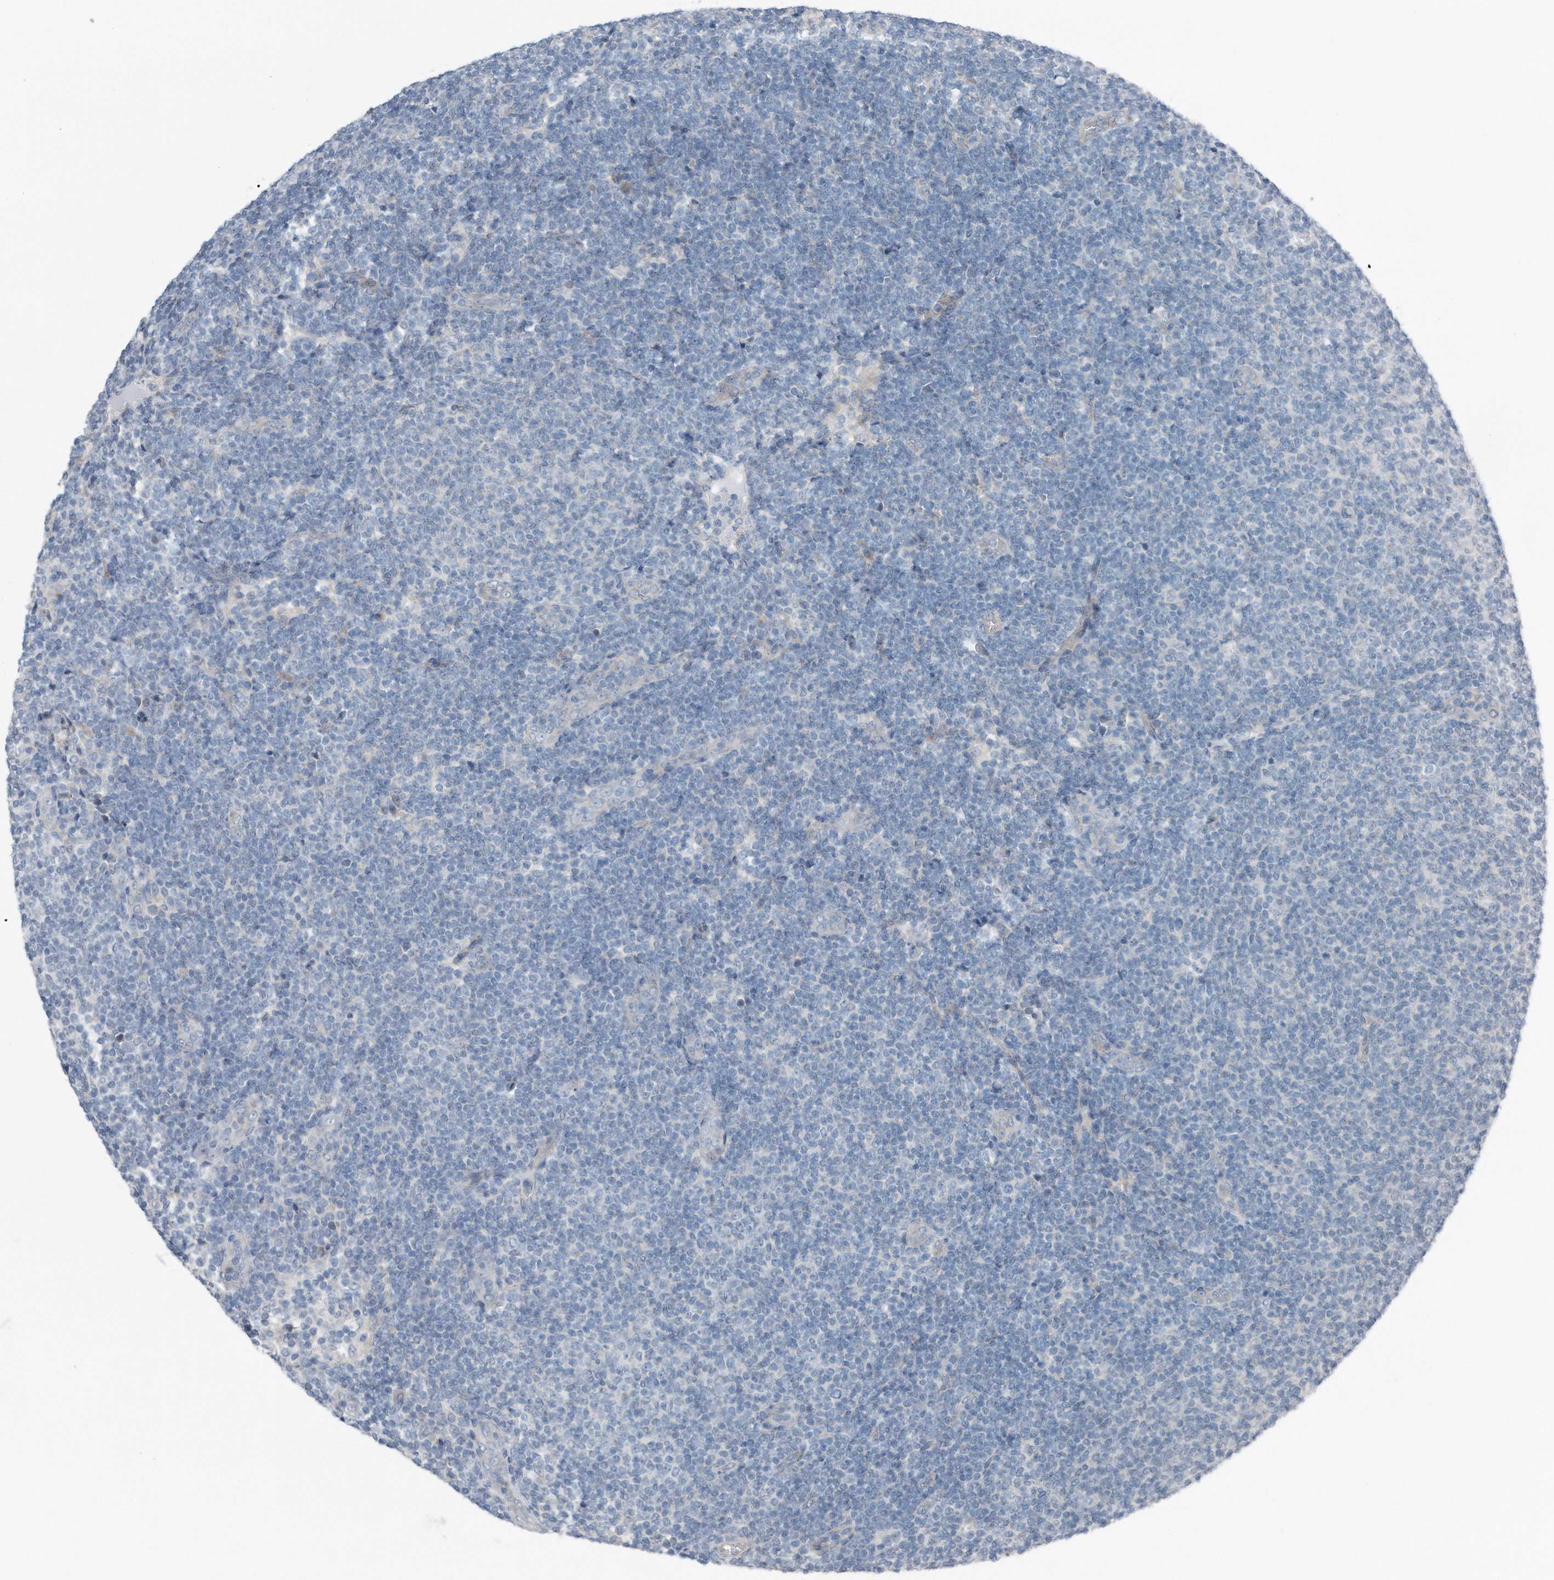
{"staining": {"intensity": "negative", "quantity": "none", "location": "none"}, "tissue": "lymphoma", "cell_type": "Tumor cells", "image_type": "cancer", "snomed": [{"axis": "morphology", "description": "Malignant lymphoma, non-Hodgkin's type, Low grade"}, {"axis": "topography", "description": "Lymph node"}], "caption": "Human malignant lymphoma, non-Hodgkin's type (low-grade) stained for a protein using immunohistochemistry demonstrates no staining in tumor cells.", "gene": "YRDC", "patient": {"sex": "male", "age": 66}}